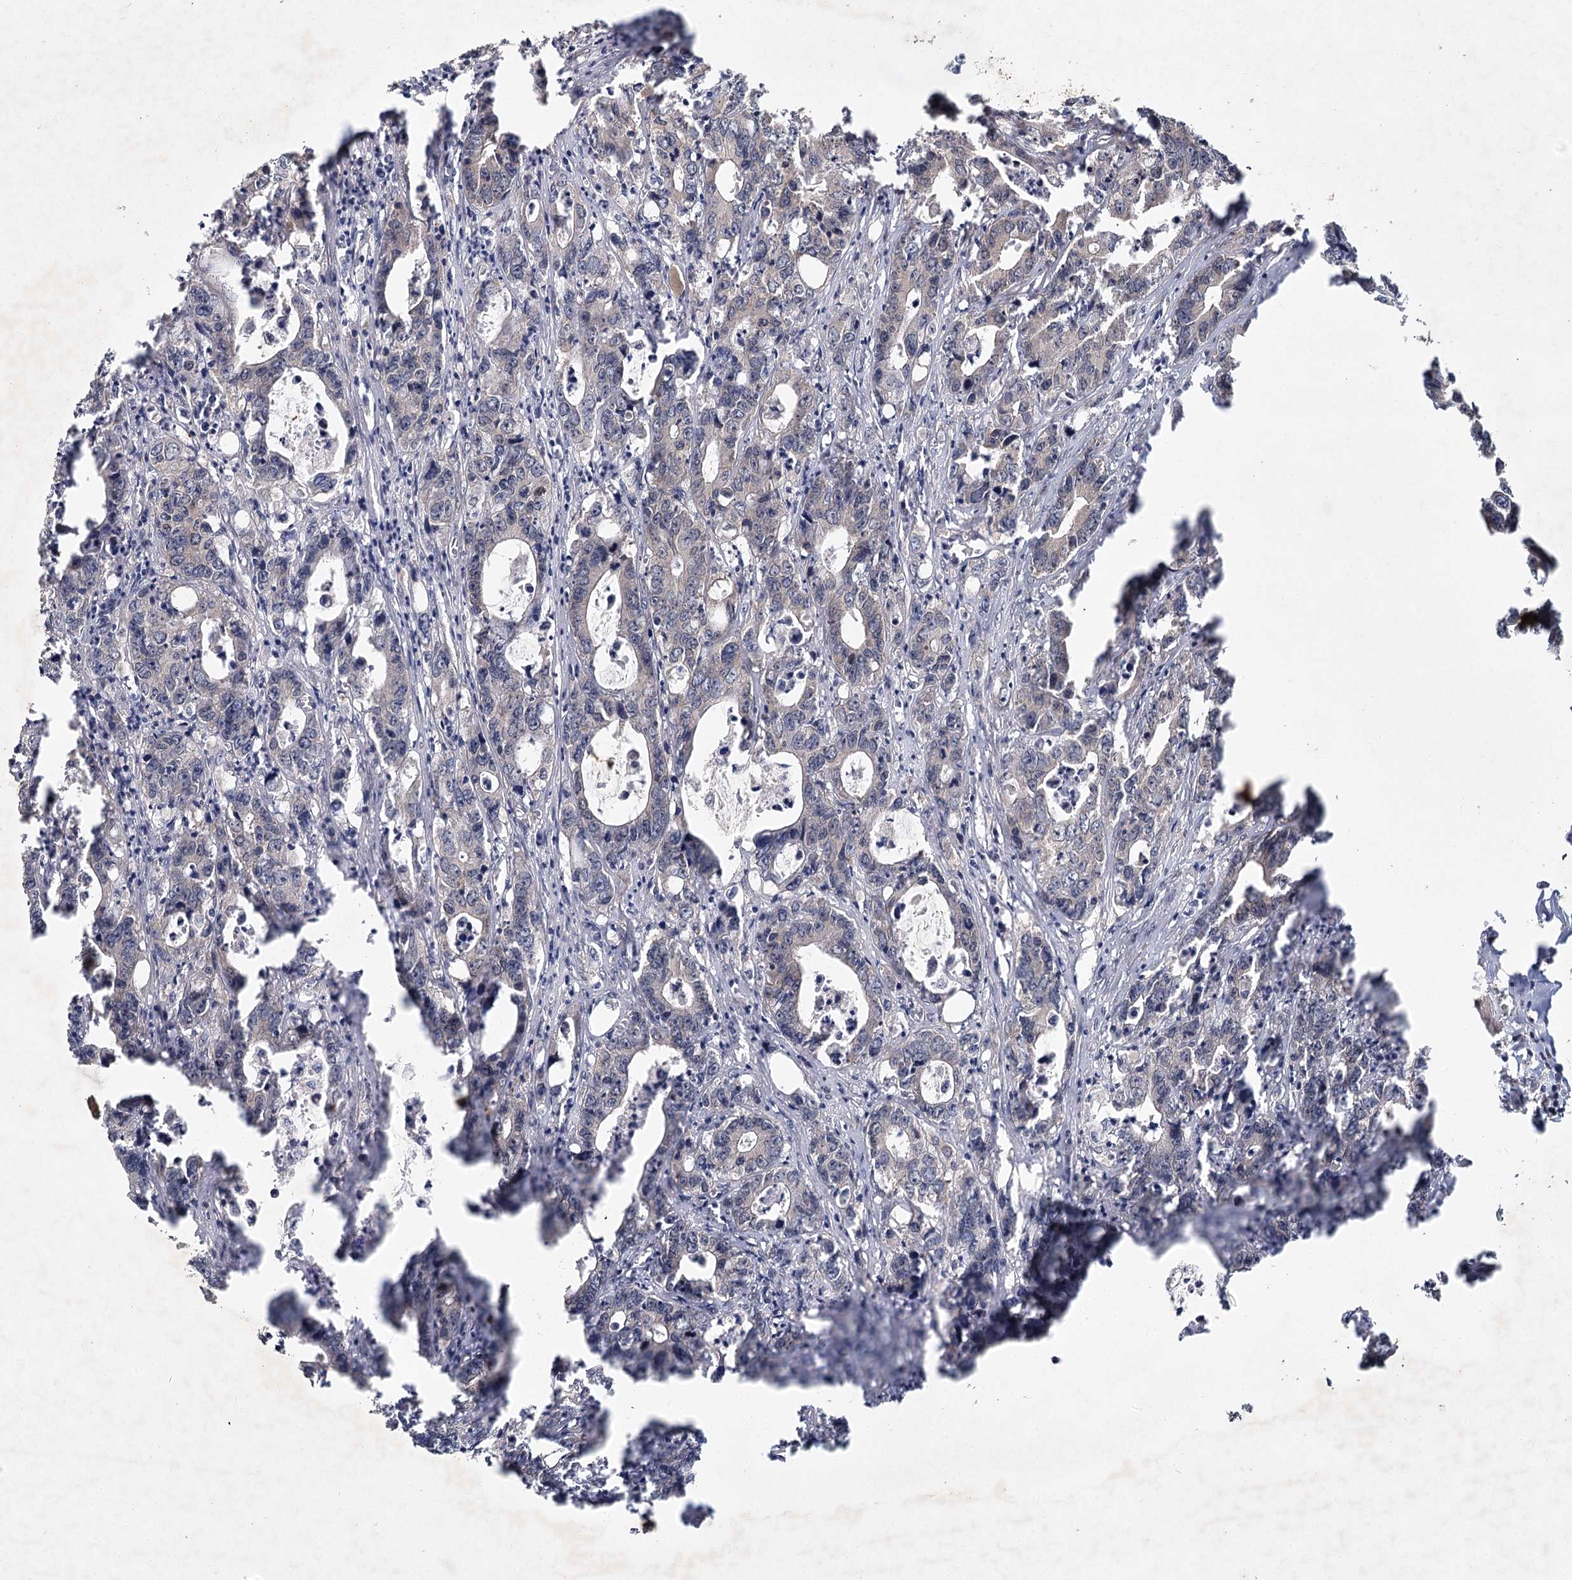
{"staining": {"intensity": "negative", "quantity": "none", "location": "none"}, "tissue": "colorectal cancer", "cell_type": "Tumor cells", "image_type": "cancer", "snomed": [{"axis": "morphology", "description": "Adenocarcinoma, NOS"}, {"axis": "topography", "description": "Colon"}], "caption": "Immunohistochemistry (IHC) image of neoplastic tissue: colorectal cancer (adenocarcinoma) stained with DAB (3,3'-diaminobenzidine) reveals no significant protein staining in tumor cells.", "gene": "DCUN1D4", "patient": {"sex": "female", "age": 75}}